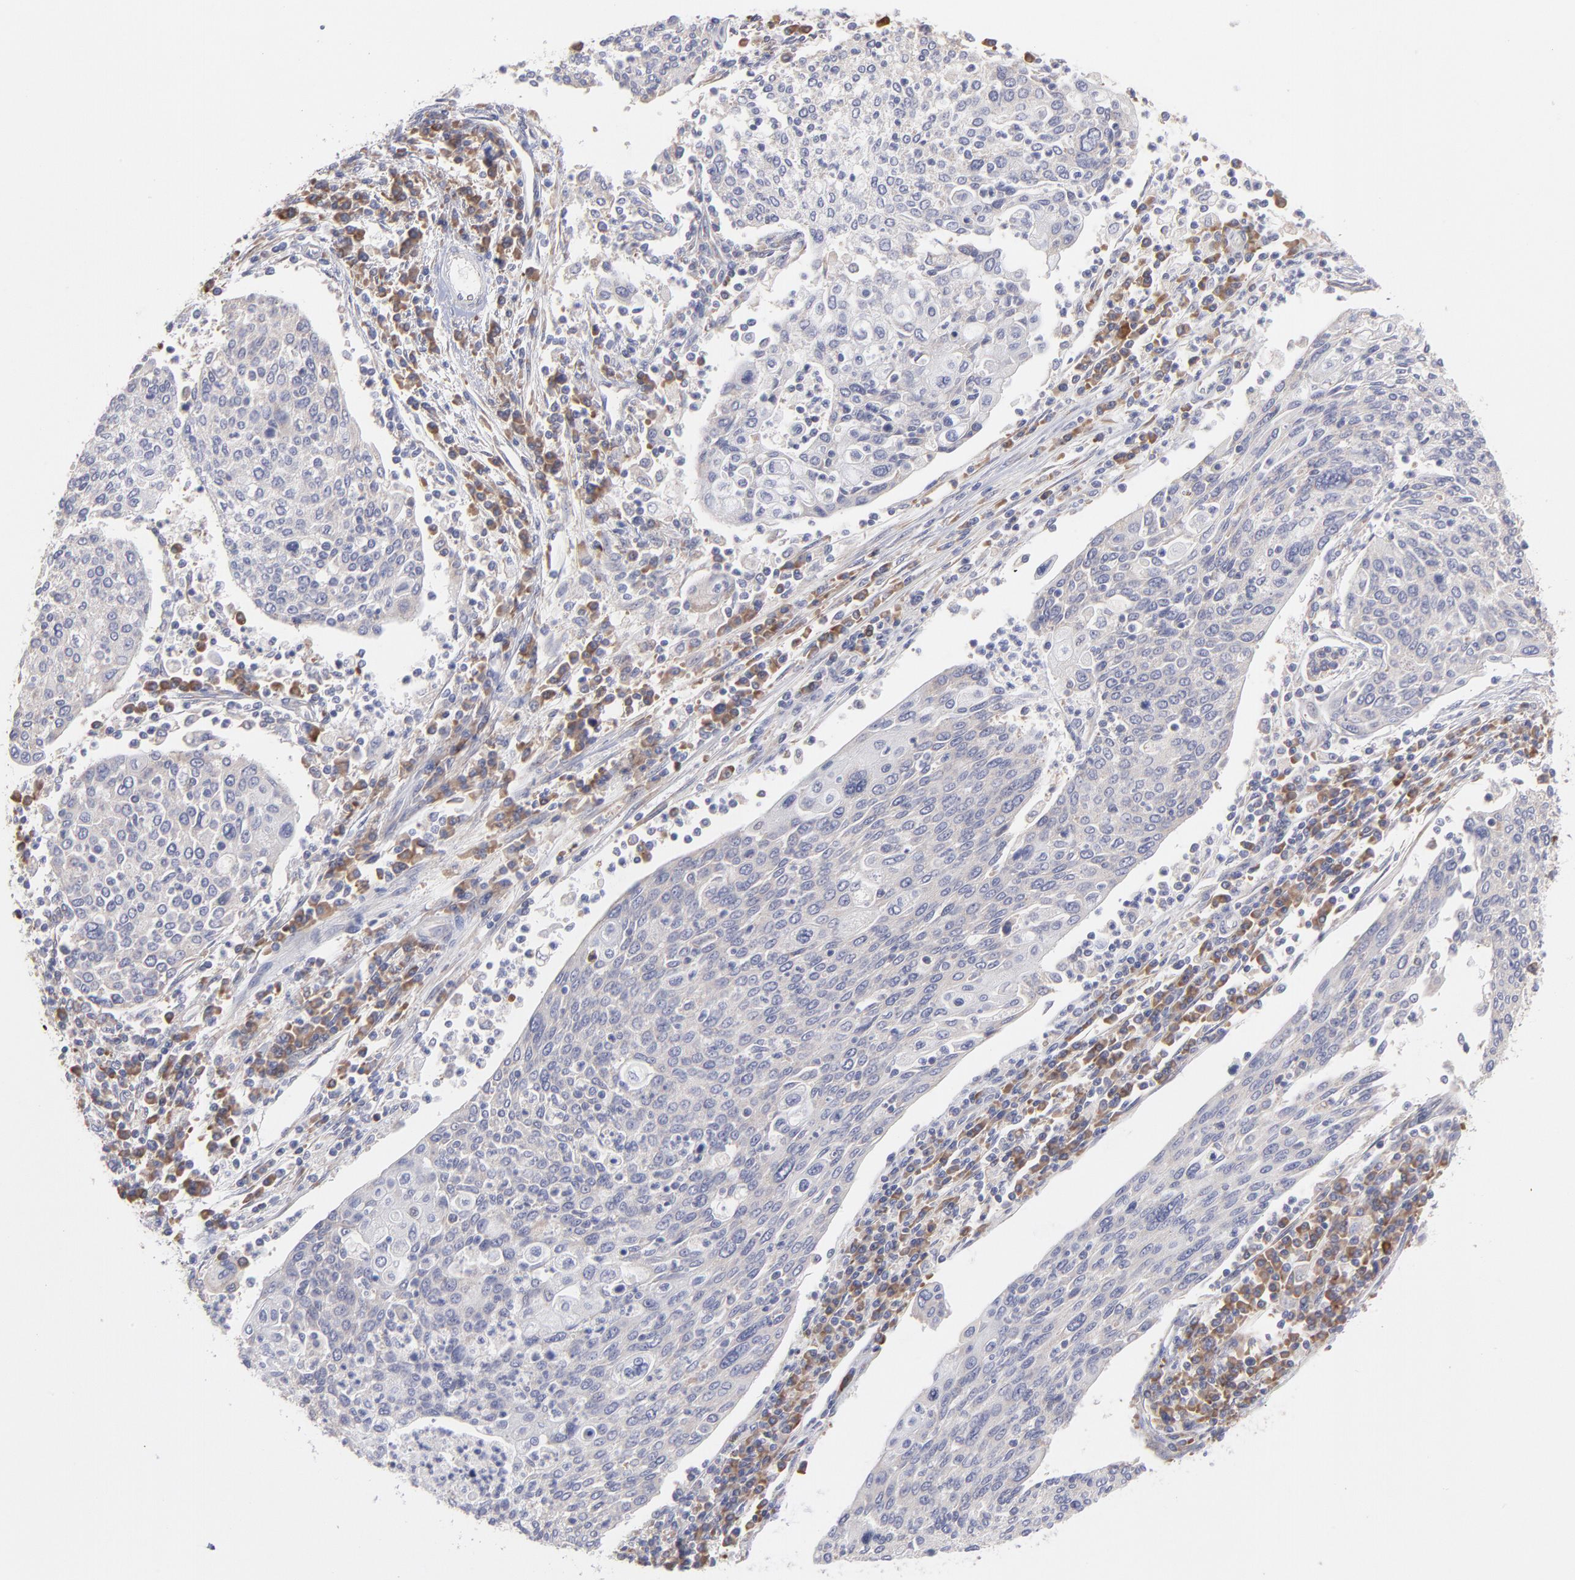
{"staining": {"intensity": "negative", "quantity": "none", "location": "none"}, "tissue": "cervical cancer", "cell_type": "Tumor cells", "image_type": "cancer", "snomed": [{"axis": "morphology", "description": "Squamous cell carcinoma, NOS"}, {"axis": "topography", "description": "Cervix"}], "caption": "Photomicrograph shows no significant protein positivity in tumor cells of cervical cancer. Nuclei are stained in blue.", "gene": "RPLP0", "patient": {"sex": "female", "age": 40}}